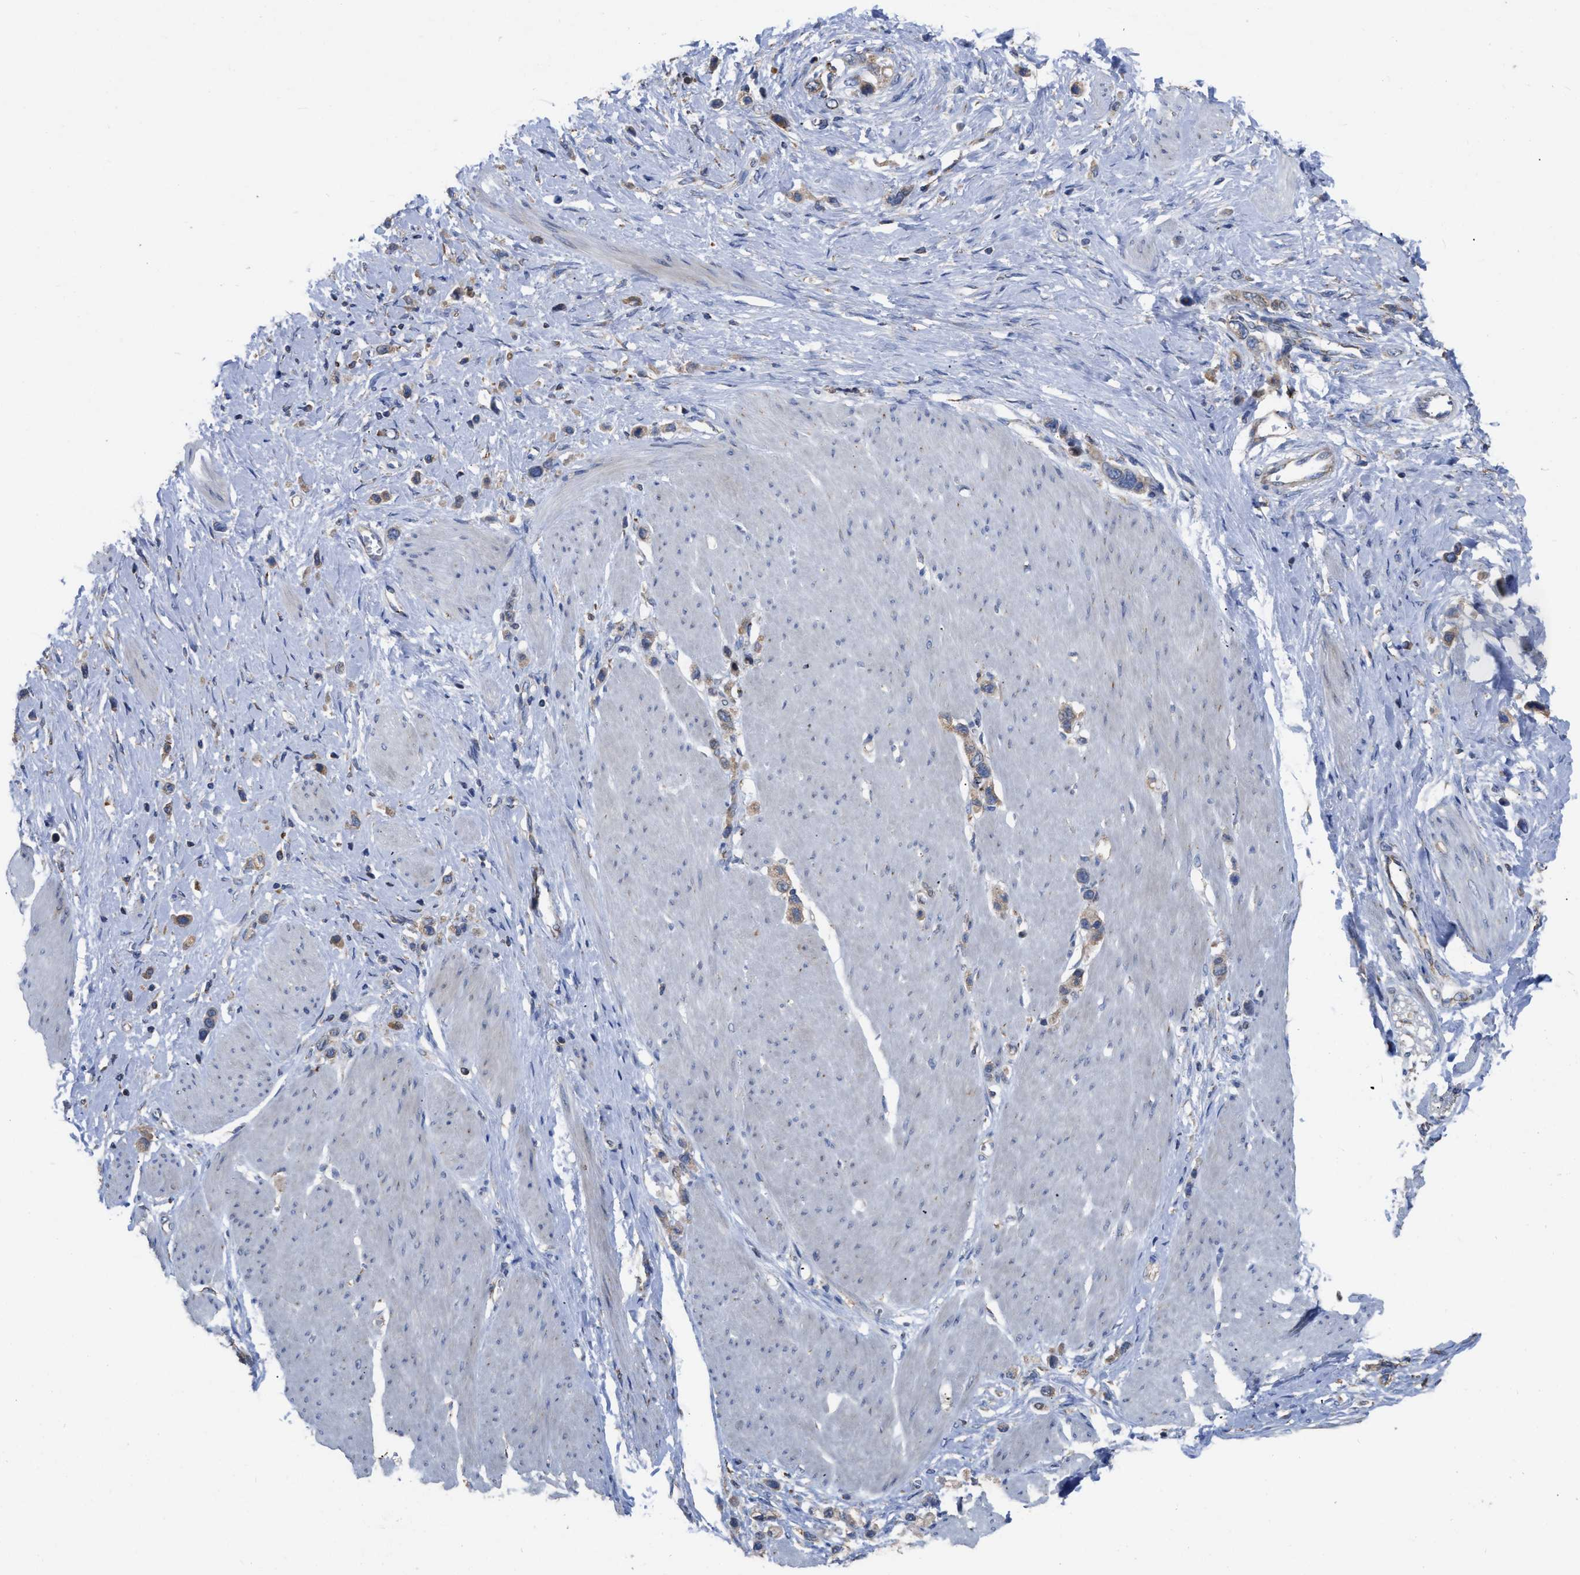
{"staining": {"intensity": "weak", "quantity": ">75%", "location": "cytoplasmic/membranous"}, "tissue": "stomach cancer", "cell_type": "Tumor cells", "image_type": "cancer", "snomed": [{"axis": "morphology", "description": "Adenocarcinoma, NOS"}, {"axis": "topography", "description": "Stomach"}], "caption": "This micrograph displays stomach adenocarcinoma stained with IHC to label a protein in brown. The cytoplasmic/membranous of tumor cells show weak positivity for the protein. Nuclei are counter-stained blue.", "gene": "AK2", "patient": {"sex": "female", "age": 65}}